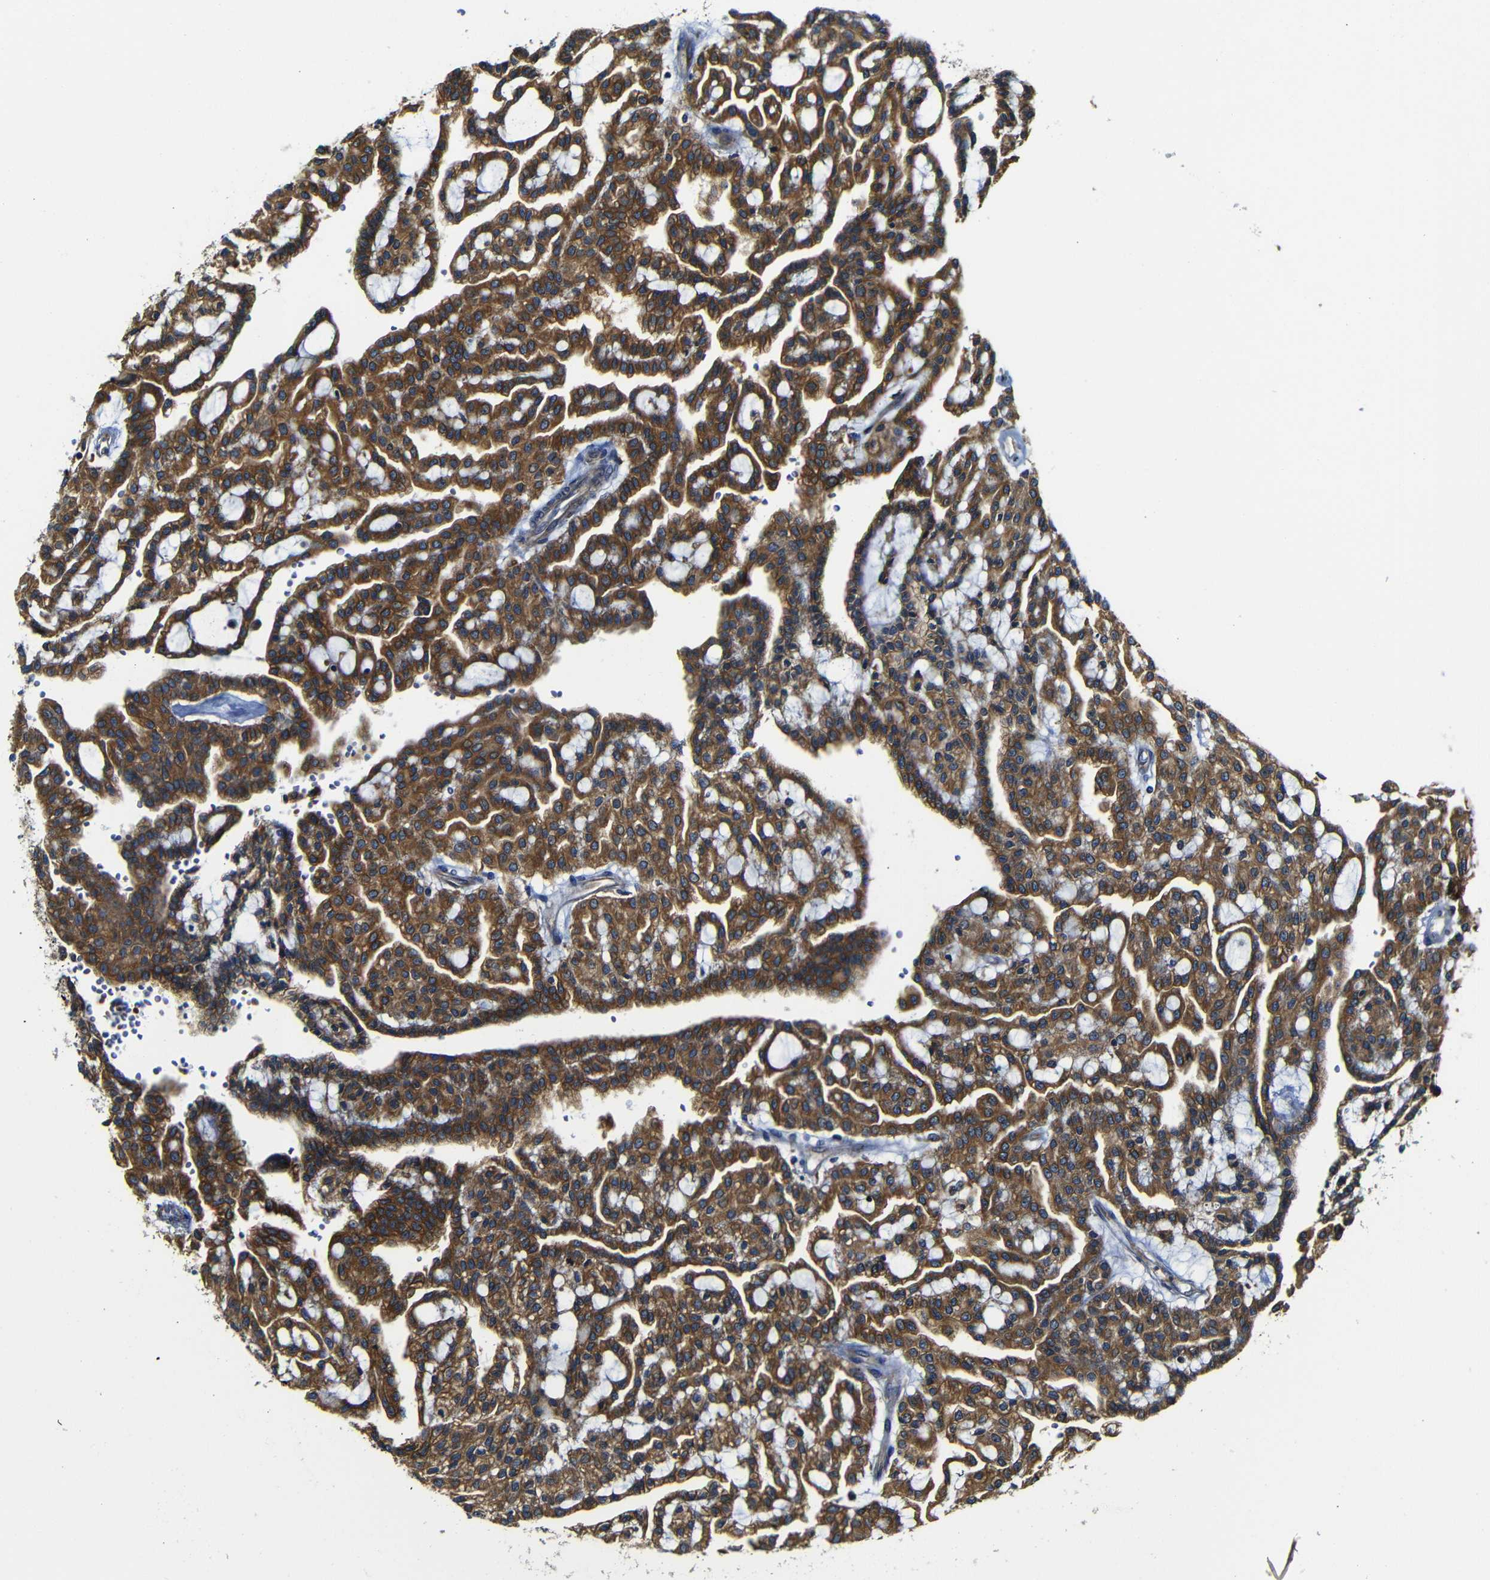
{"staining": {"intensity": "strong", "quantity": ">75%", "location": "cytoplasmic/membranous"}, "tissue": "renal cancer", "cell_type": "Tumor cells", "image_type": "cancer", "snomed": [{"axis": "morphology", "description": "Adenocarcinoma, NOS"}, {"axis": "topography", "description": "Kidney"}], "caption": "Tumor cells display high levels of strong cytoplasmic/membranous staining in approximately >75% of cells in renal cancer (adenocarcinoma).", "gene": "CLCC1", "patient": {"sex": "male", "age": 63}}